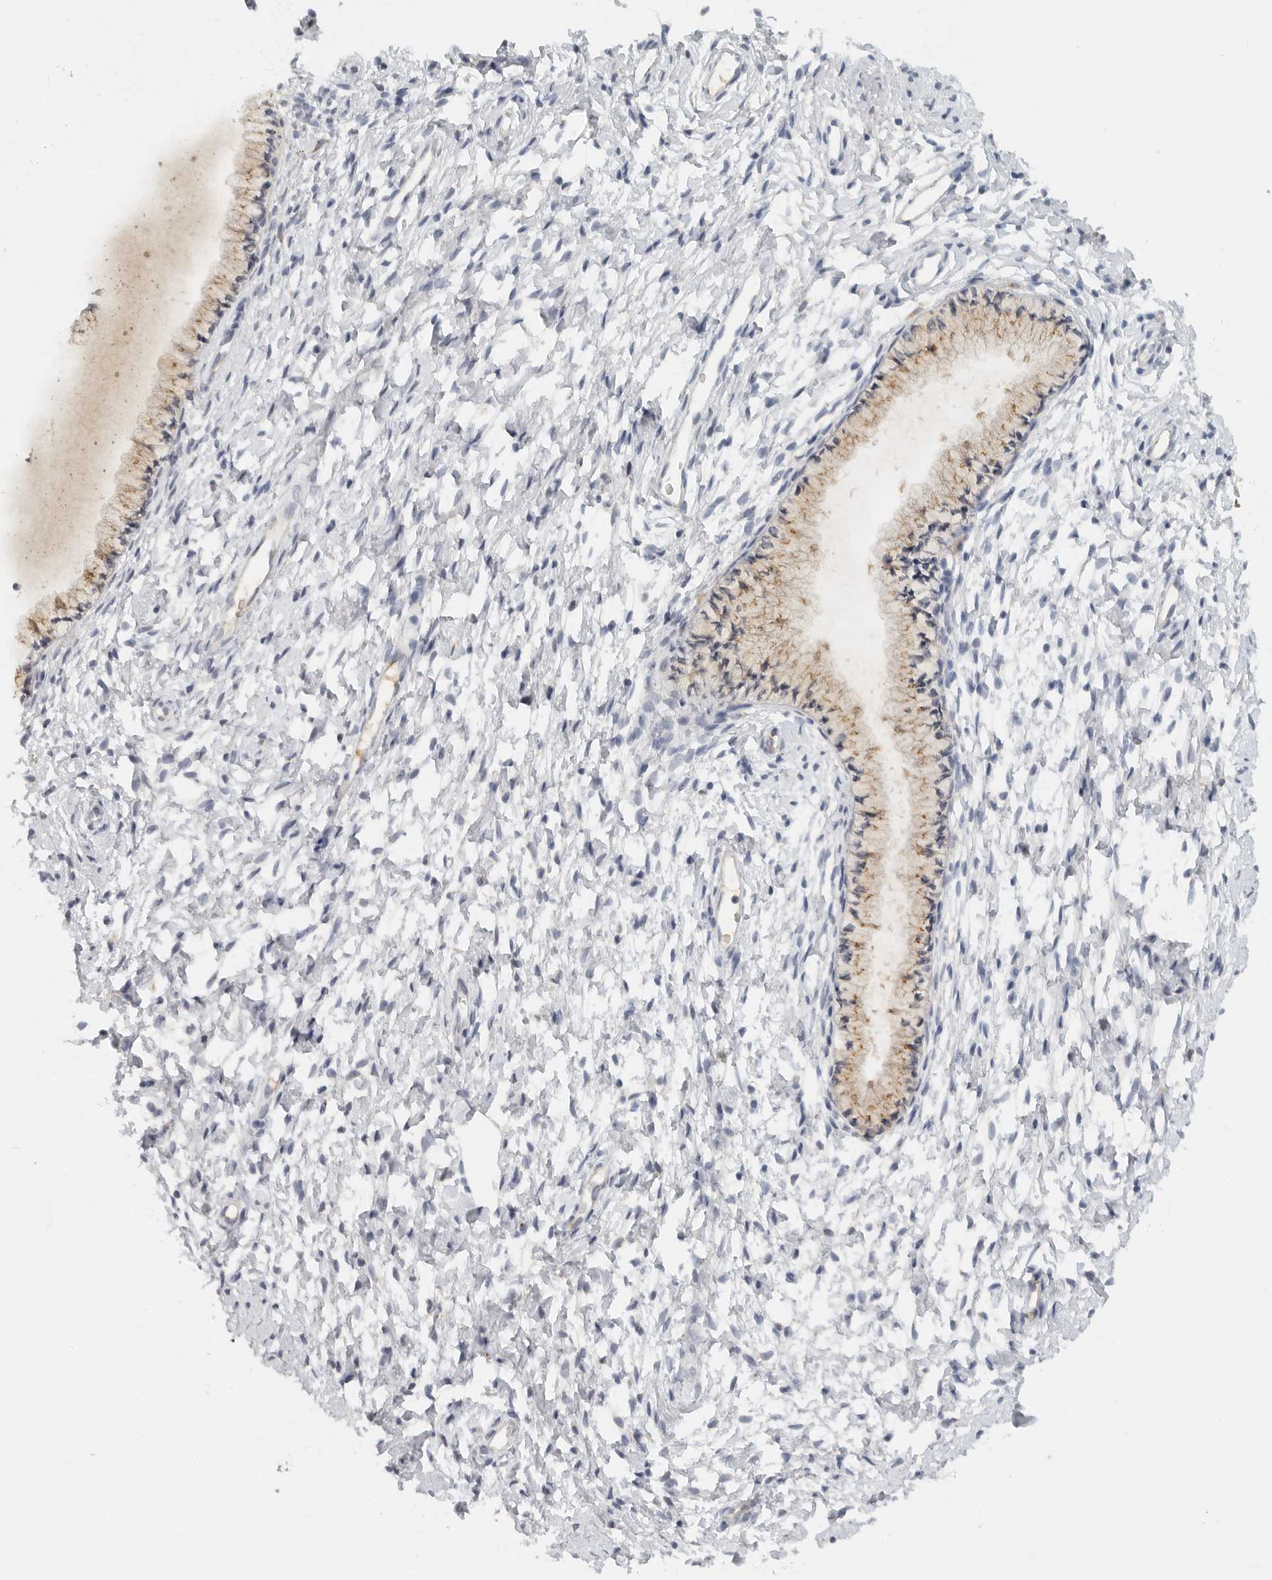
{"staining": {"intensity": "weak", "quantity": "<25%", "location": "cytoplasmic/membranous"}, "tissue": "cervix", "cell_type": "Glandular cells", "image_type": "normal", "snomed": [{"axis": "morphology", "description": "Normal tissue, NOS"}, {"axis": "topography", "description": "Cervix"}], "caption": "Human cervix stained for a protein using immunohistochemistry (IHC) demonstrates no positivity in glandular cells.", "gene": "PAM", "patient": {"sex": "female", "age": 72}}